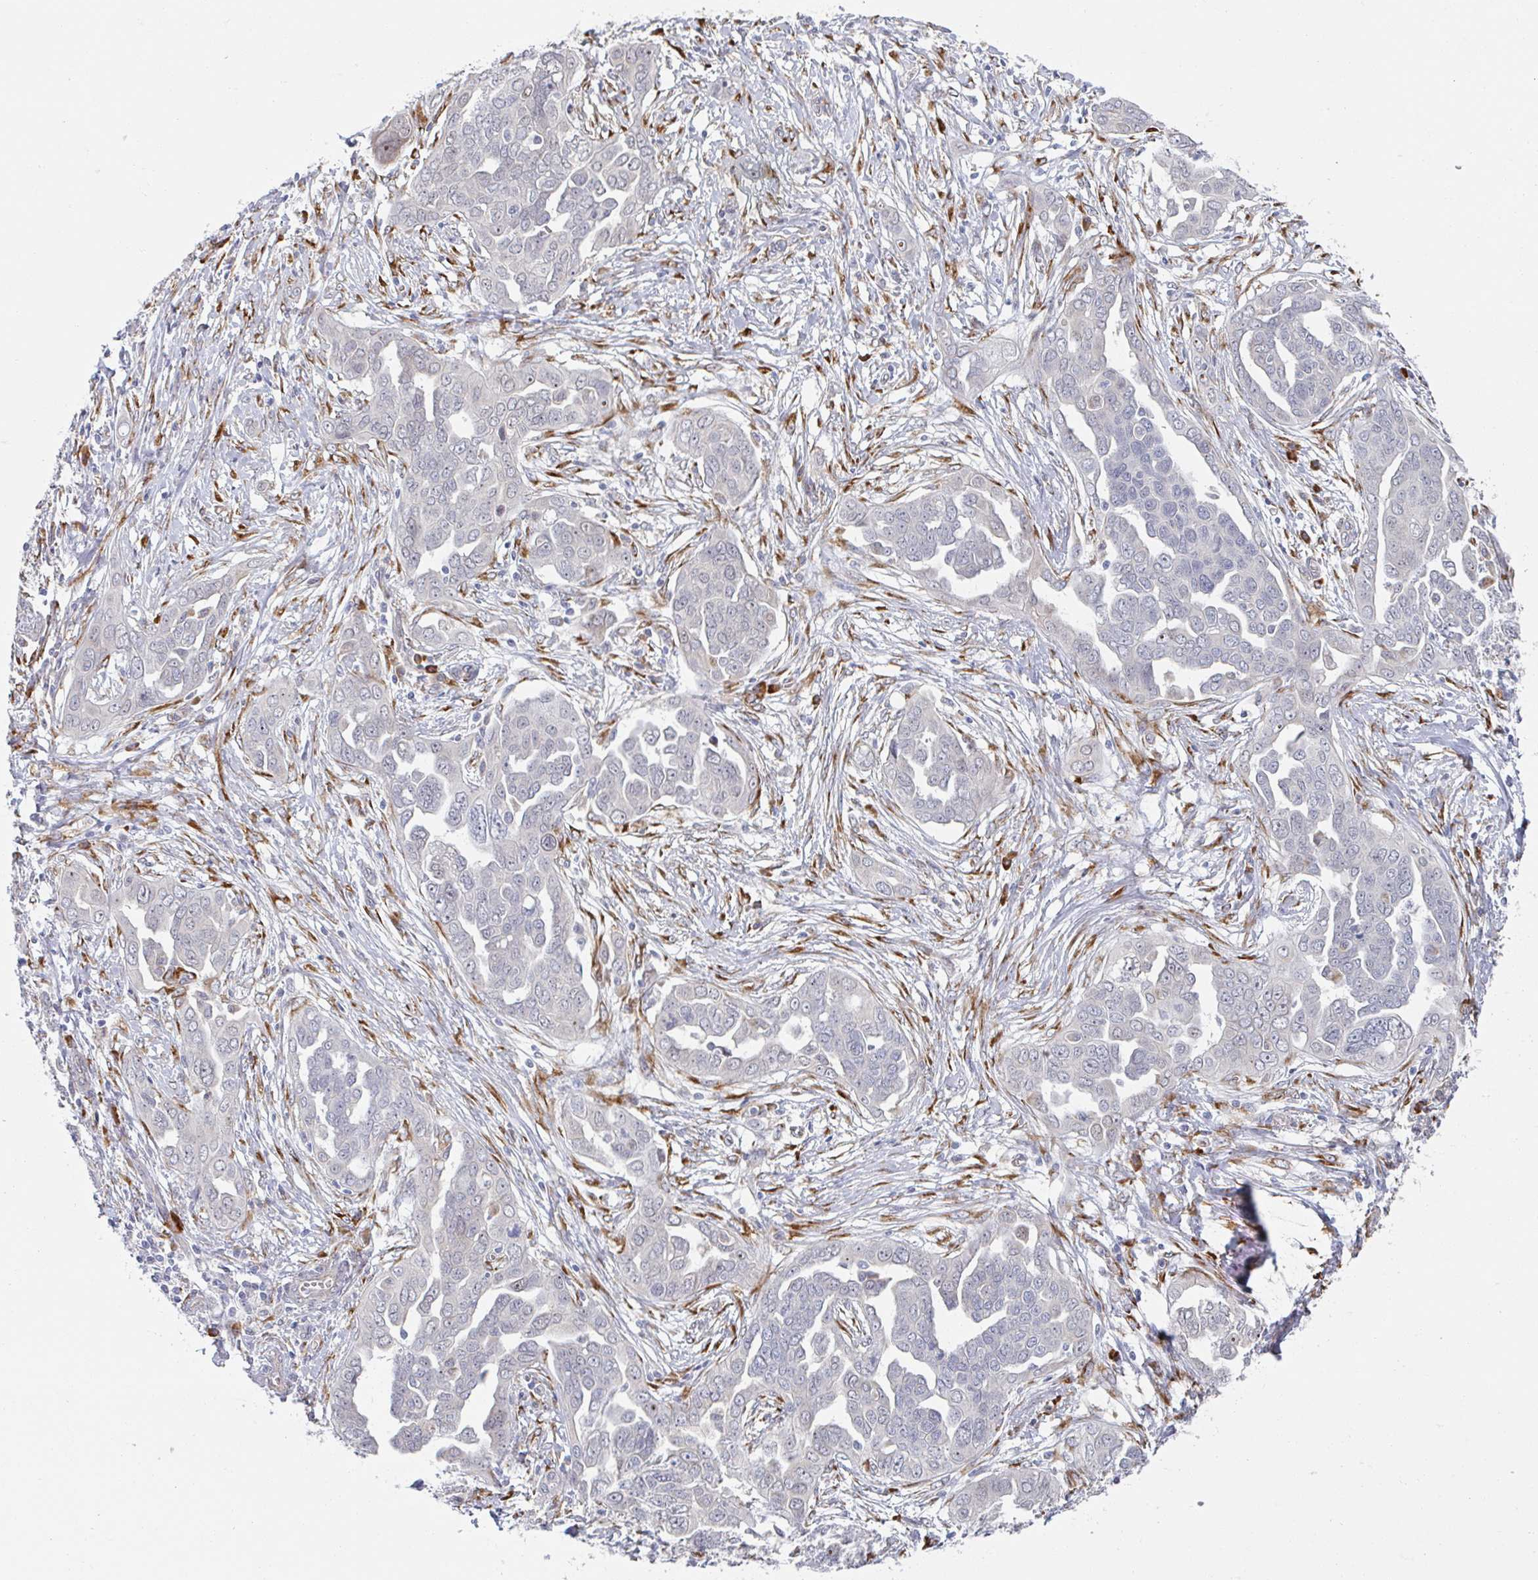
{"staining": {"intensity": "negative", "quantity": "none", "location": "none"}, "tissue": "ovarian cancer", "cell_type": "Tumor cells", "image_type": "cancer", "snomed": [{"axis": "morphology", "description": "Cystadenocarcinoma, serous, NOS"}, {"axis": "topography", "description": "Ovary"}], "caption": "Tumor cells show no significant positivity in ovarian serous cystadenocarcinoma.", "gene": "TRAPPC10", "patient": {"sex": "female", "age": 59}}